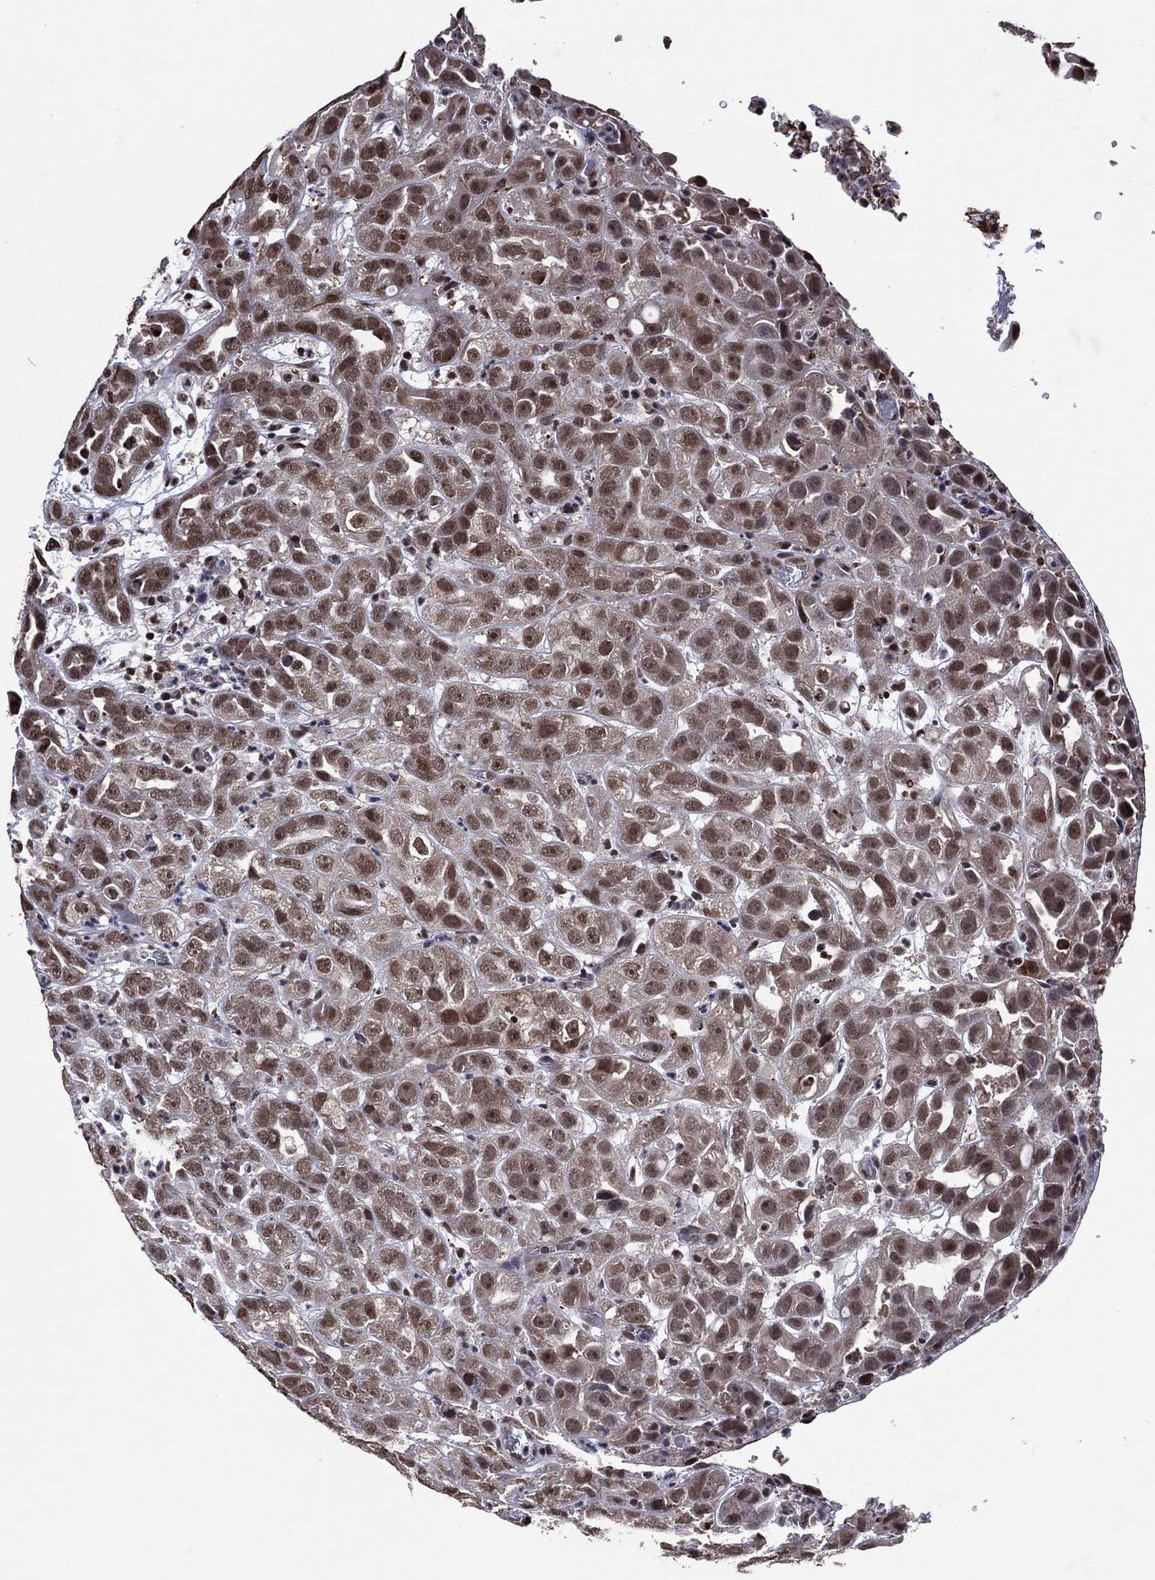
{"staining": {"intensity": "moderate", "quantity": ">75%", "location": "nuclear"}, "tissue": "urothelial cancer", "cell_type": "Tumor cells", "image_type": "cancer", "snomed": [{"axis": "morphology", "description": "Urothelial carcinoma, High grade"}, {"axis": "topography", "description": "Urinary bladder"}], "caption": "A high-resolution micrograph shows IHC staining of urothelial cancer, which shows moderate nuclear positivity in about >75% of tumor cells. (DAB IHC, brown staining for protein, blue staining for nuclei).", "gene": "ZBTB42", "patient": {"sex": "female", "age": 41}}